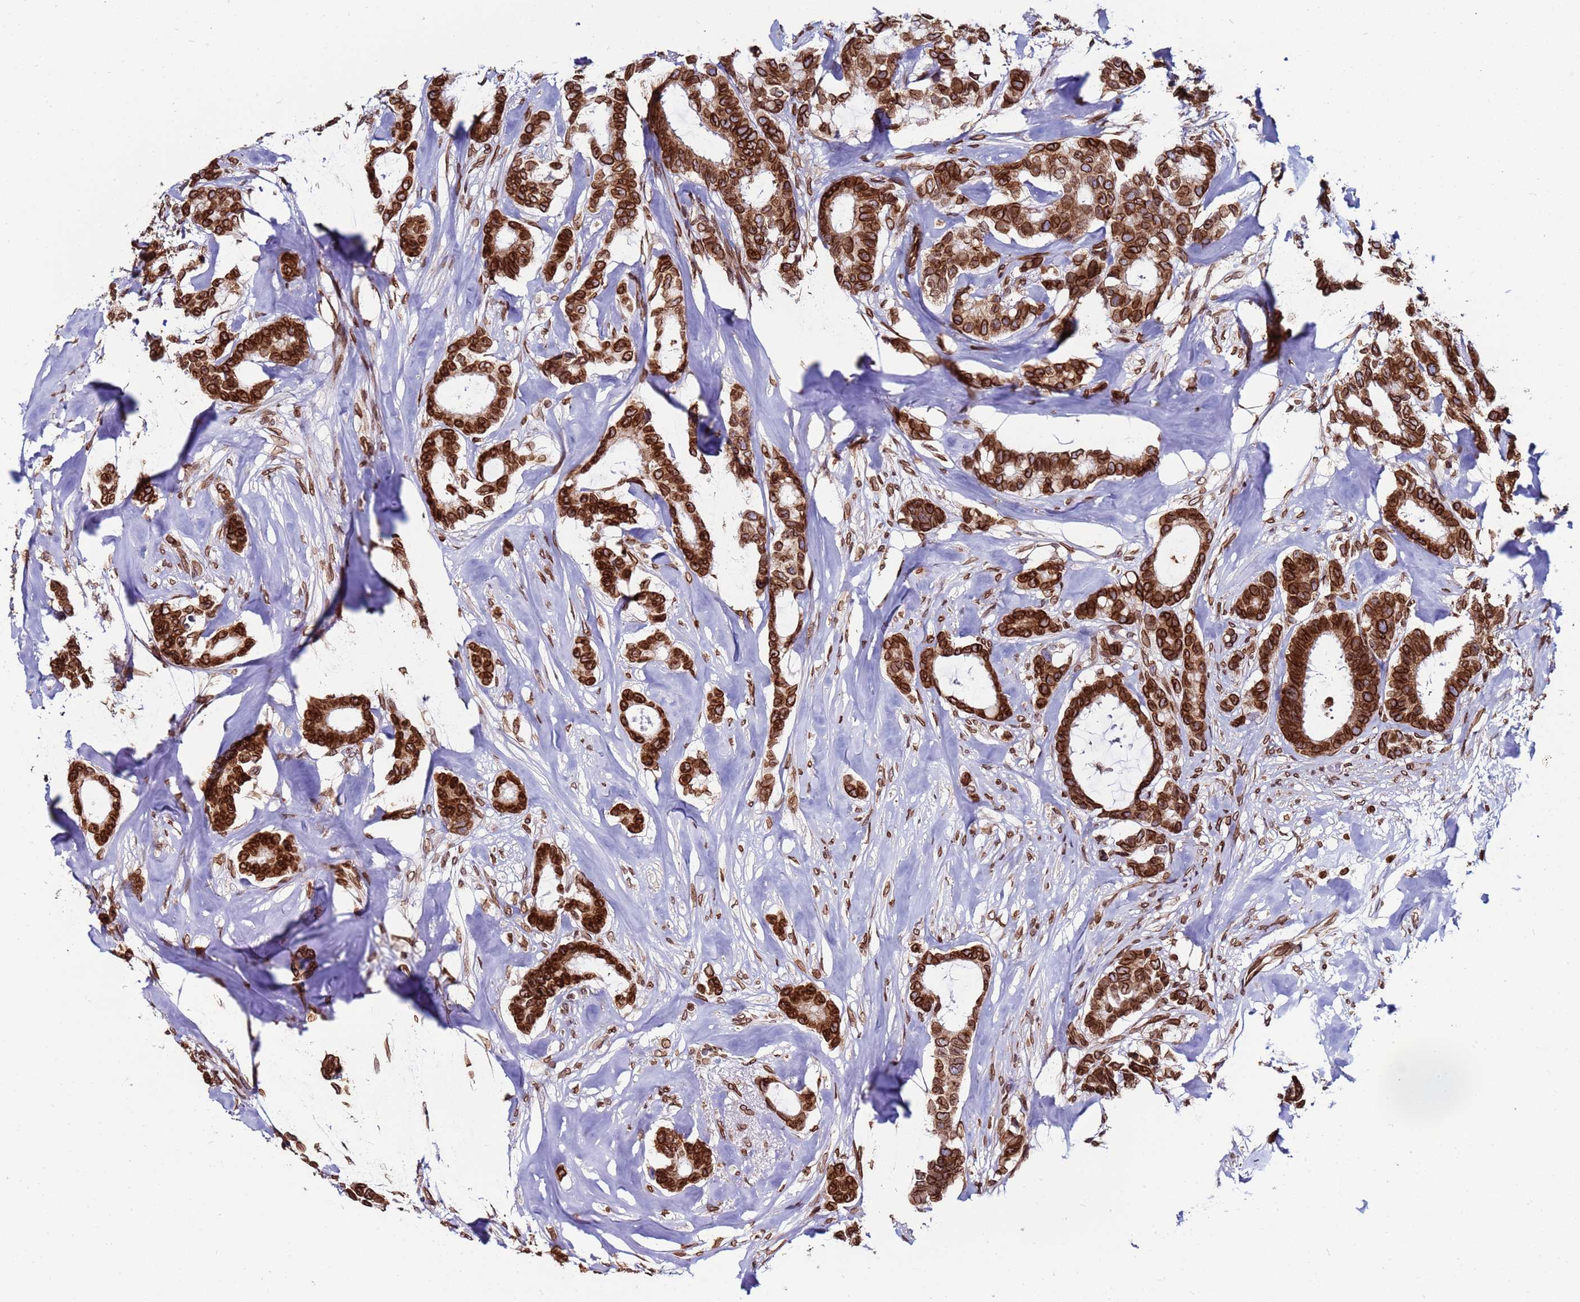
{"staining": {"intensity": "strong", "quantity": ">75%", "location": "cytoplasmic/membranous,nuclear"}, "tissue": "breast cancer", "cell_type": "Tumor cells", "image_type": "cancer", "snomed": [{"axis": "morphology", "description": "Duct carcinoma"}, {"axis": "topography", "description": "Breast"}], "caption": "Protein expression analysis of human breast cancer reveals strong cytoplasmic/membranous and nuclear expression in approximately >75% of tumor cells.", "gene": "TOR1AIP1", "patient": {"sex": "female", "age": 87}}